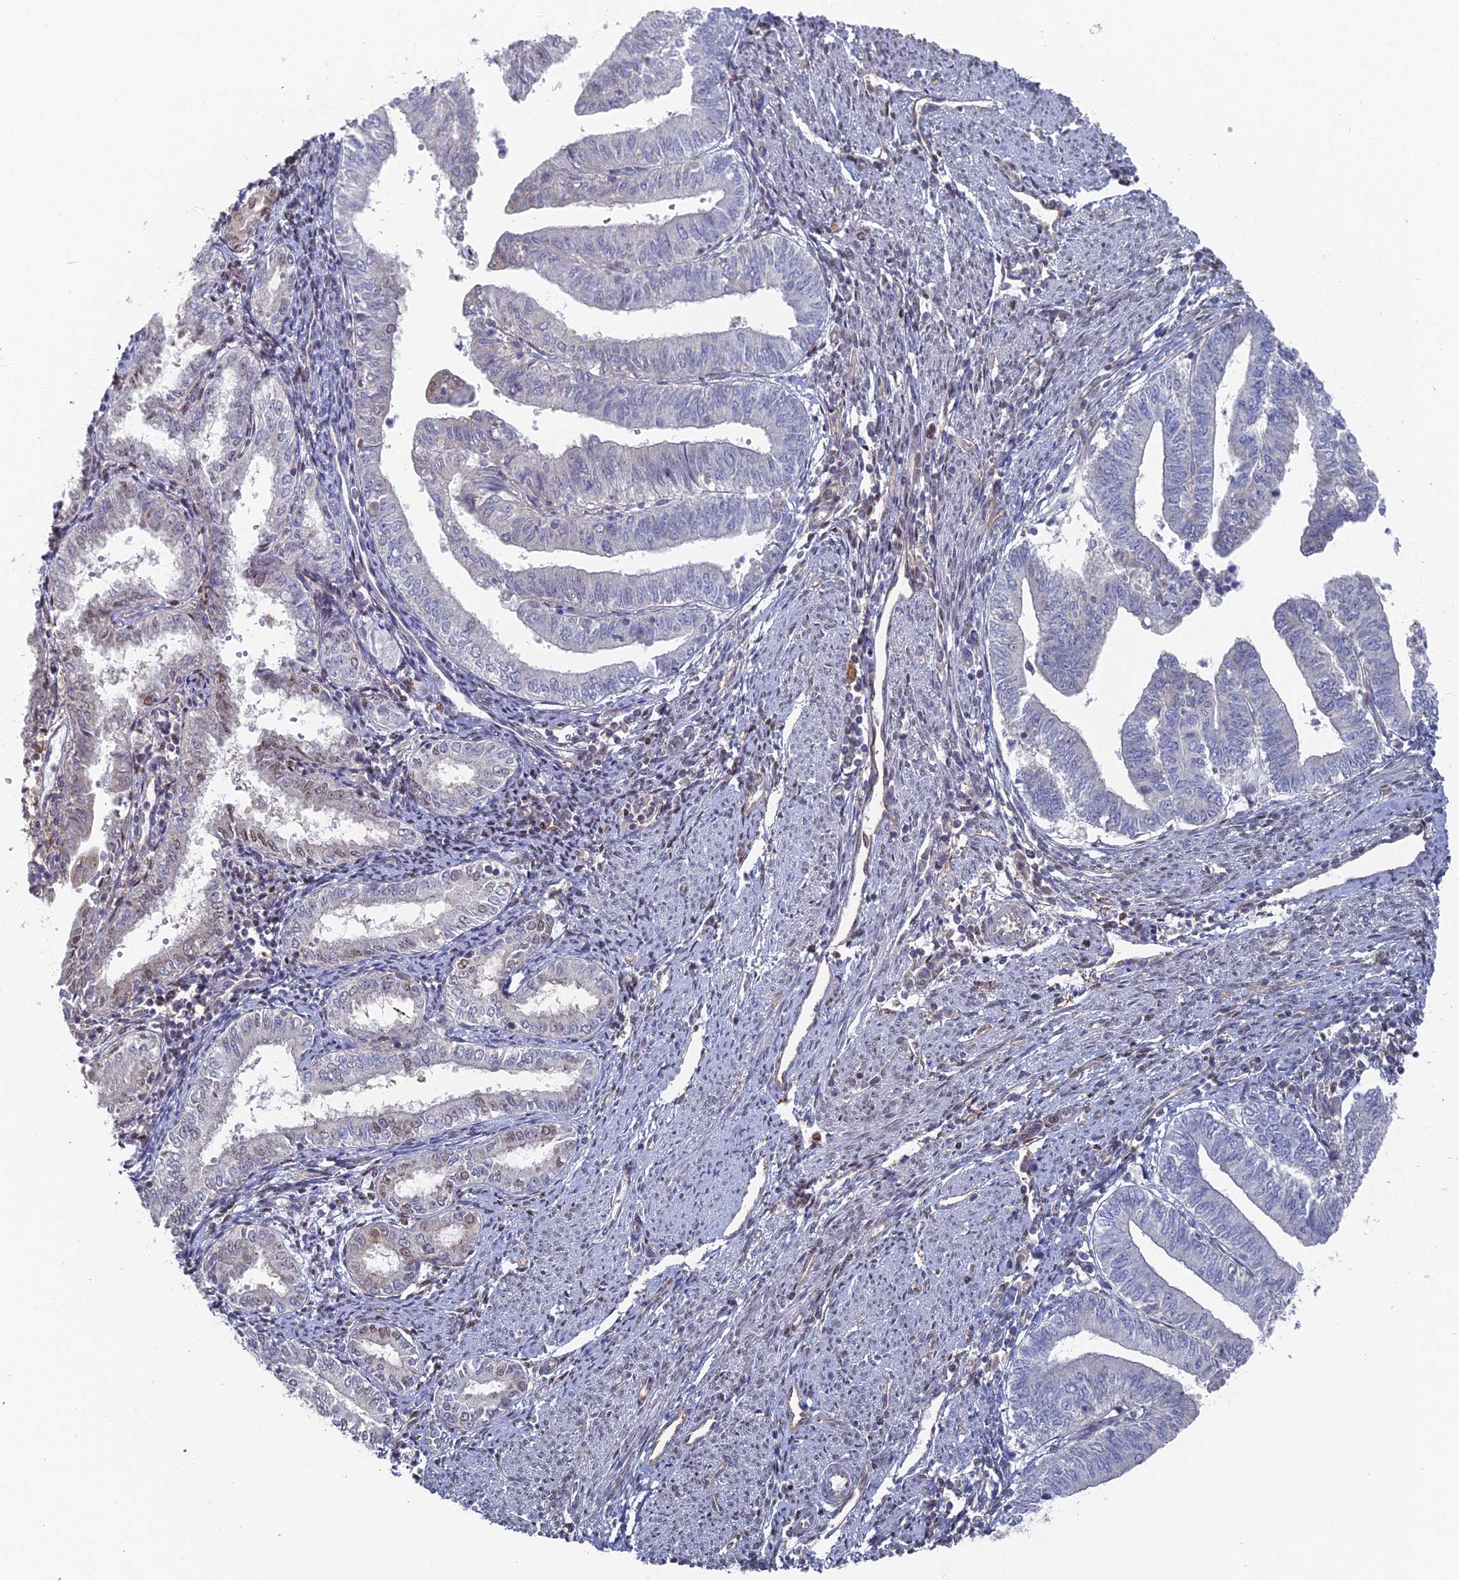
{"staining": {"intensity": "weak", "quantity": "<25%", "location": "nuclear"}, "tissue": "endometrial cancer", "cell_type": "Tumor cells", "image_type": "cancer", "snomed": [{"axis": "morphology", "description": "Adenocarcinoma, NOS"}, {"axis": "topography", "description": "Endometrium"}], "caption": "IHC histopathology image of neoplastic tissue: endometrial adenocarcinoma stained with DAB shows no significant protein staining in tumor cells.", "gene": "UNC5D", "patient": {"sex": "female", "age": 66}}